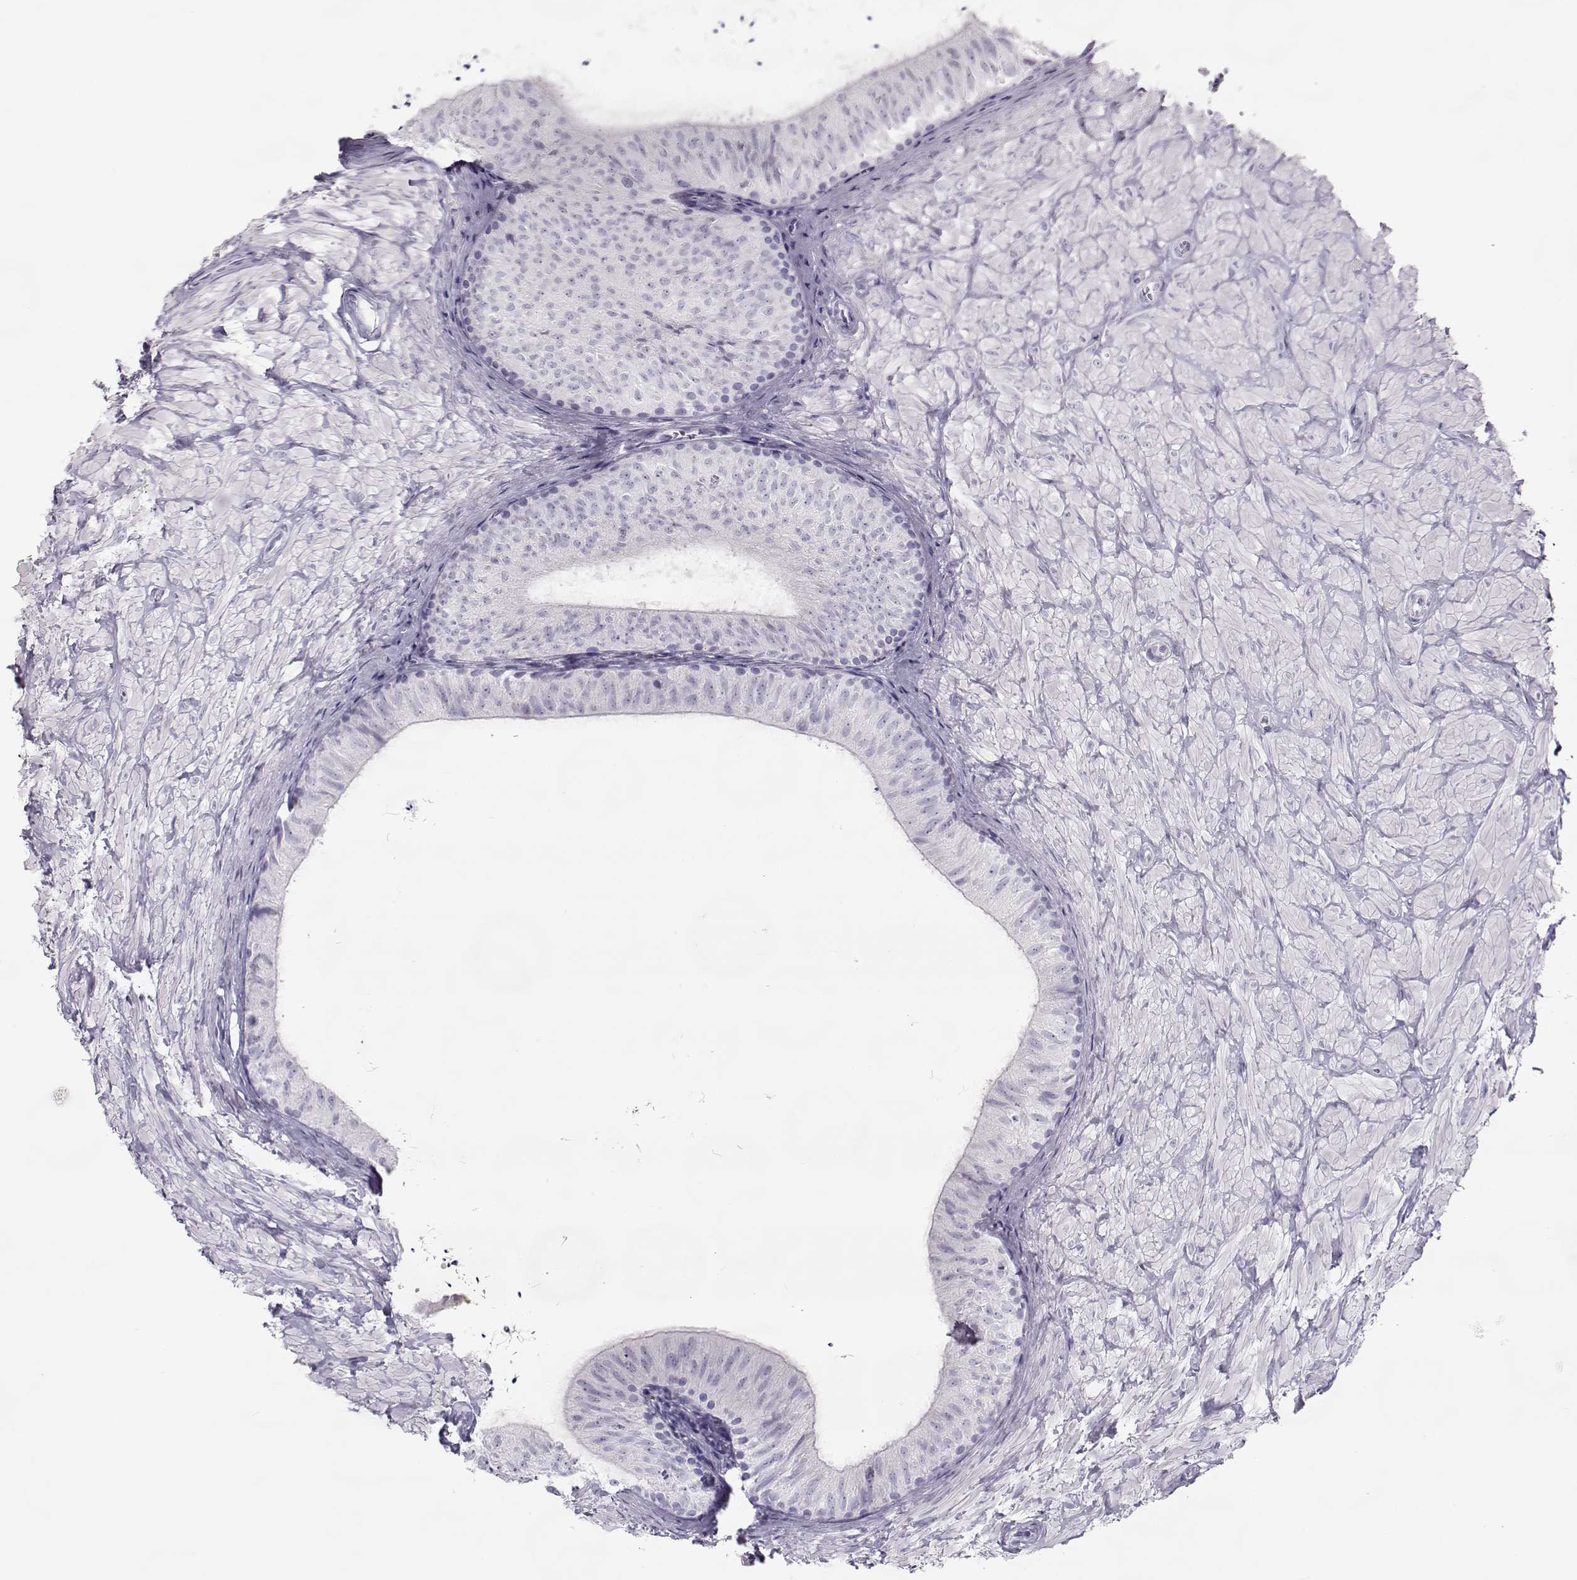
{"staining": {"intensity": "negative", "quantity": "none", "location": "none"}, "tissue": "epididymis", "cell_type": "Glandular cells", "image_type": "normal", "snomed": [{"axis": "morphology", "description": "Normal tissue, NOS"}, {"axis": "topography", "description": "Epididymis"}], "caption": "A micrograph of epididymis stained for a protein reveals no brown staining in glandular cells. (Stains: DAB (3,3'-diaminobenzidine) IHC with hematoxylin counter stain, Microscopy: brightfield microscopy at high magnification).", "gene": "MIP", "patient": {"sex": "male", "age": 32}}